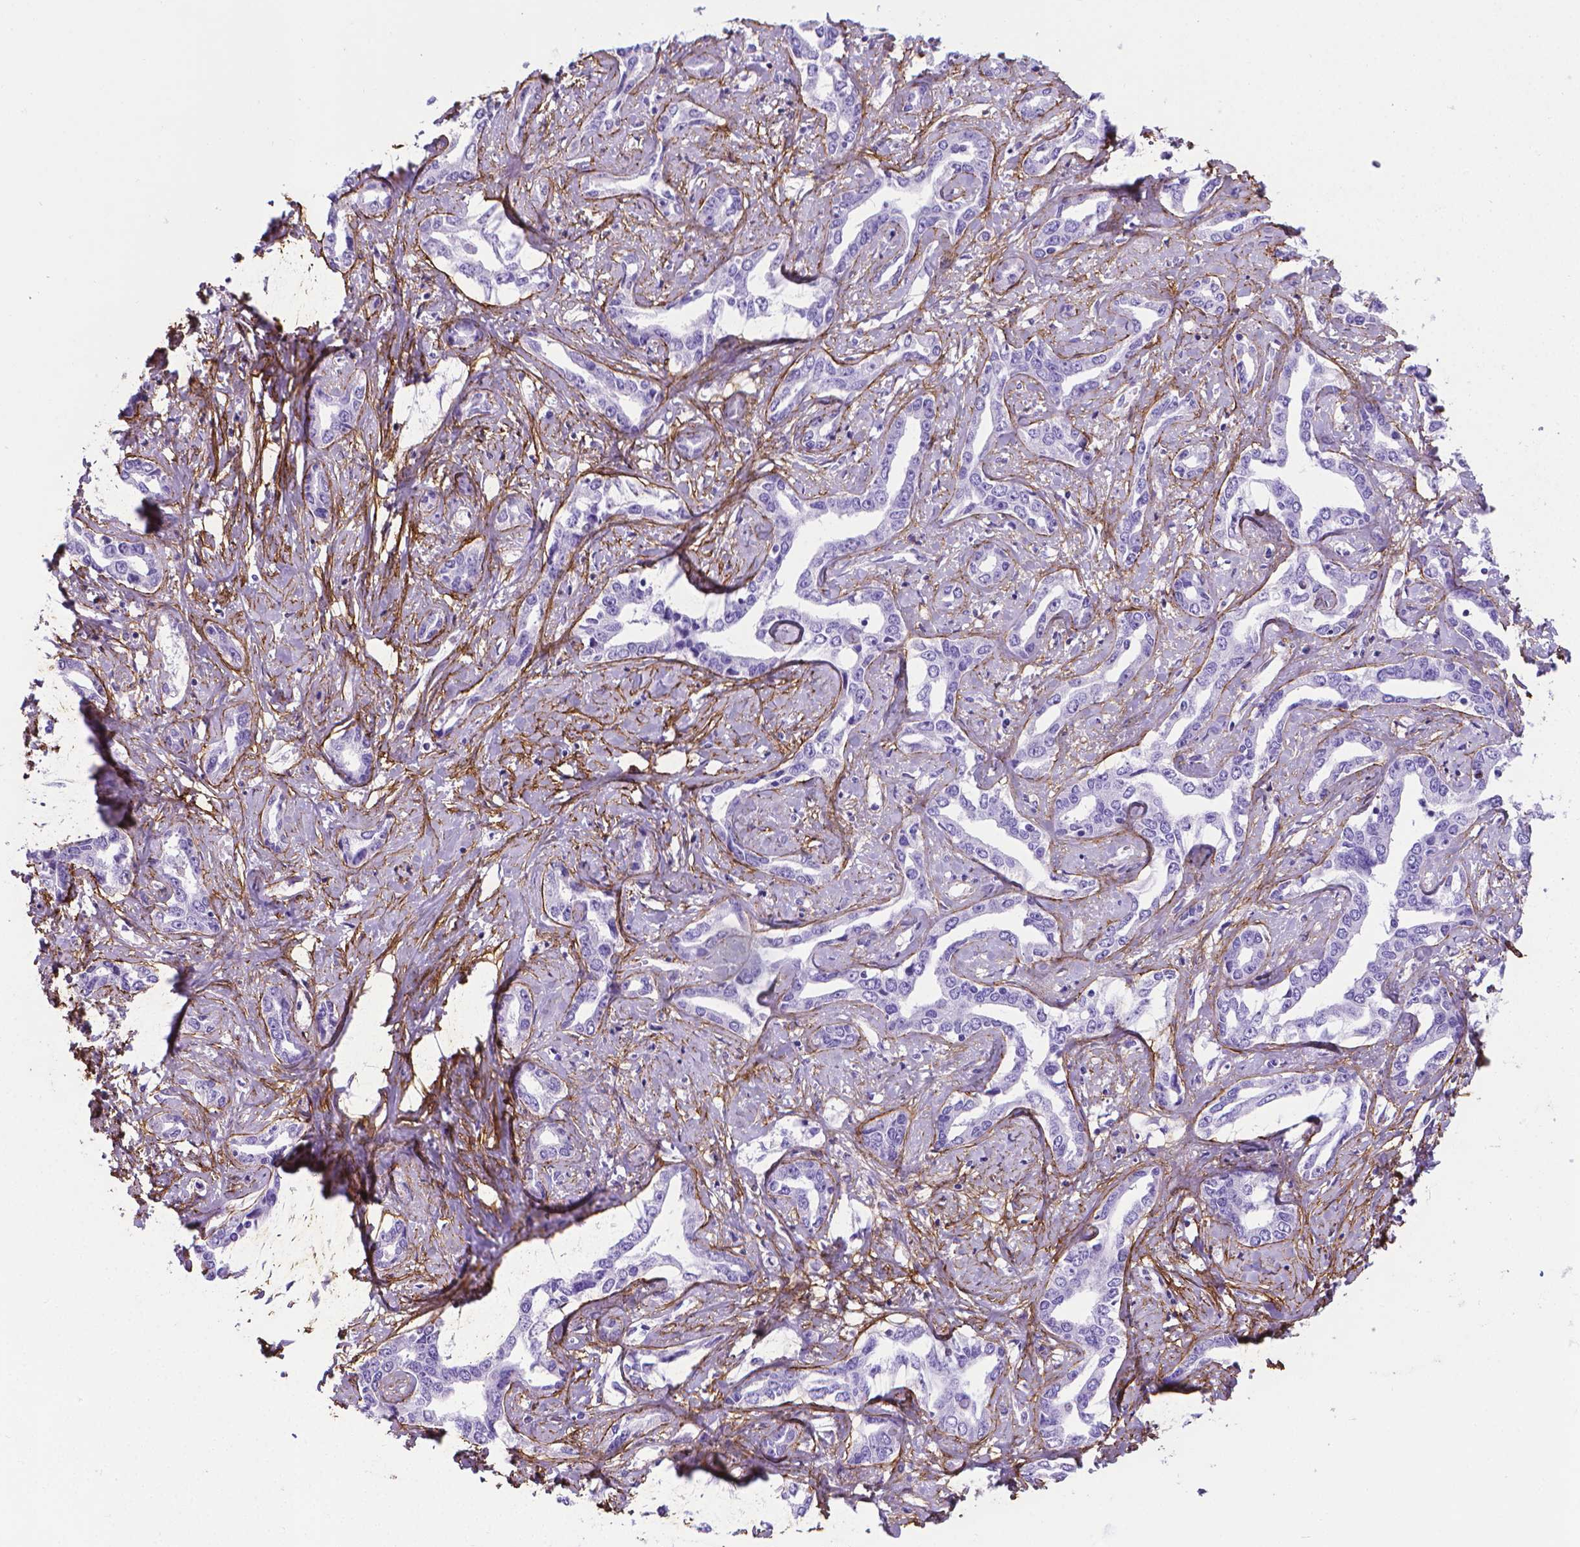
{"staining": {"intensity": "negative", "quantity": "none", "location": "none"}, "tissue": "liver cancer", "cell_type": "Tumor cells", "image_type": "cancer", "snomed": [{"axis": "morphology", "description": "Cholangiocarcinoma"}, {"axis": "topography", "description": "Liver"}], "caption": "Liver cancer (cholangiocarcinoma) stained for a protein using immunohistochemistry (IHC) shows no expression tumor cells.", "gene": "MFAP2", "patient": {"sex": "male", "age": 59}}